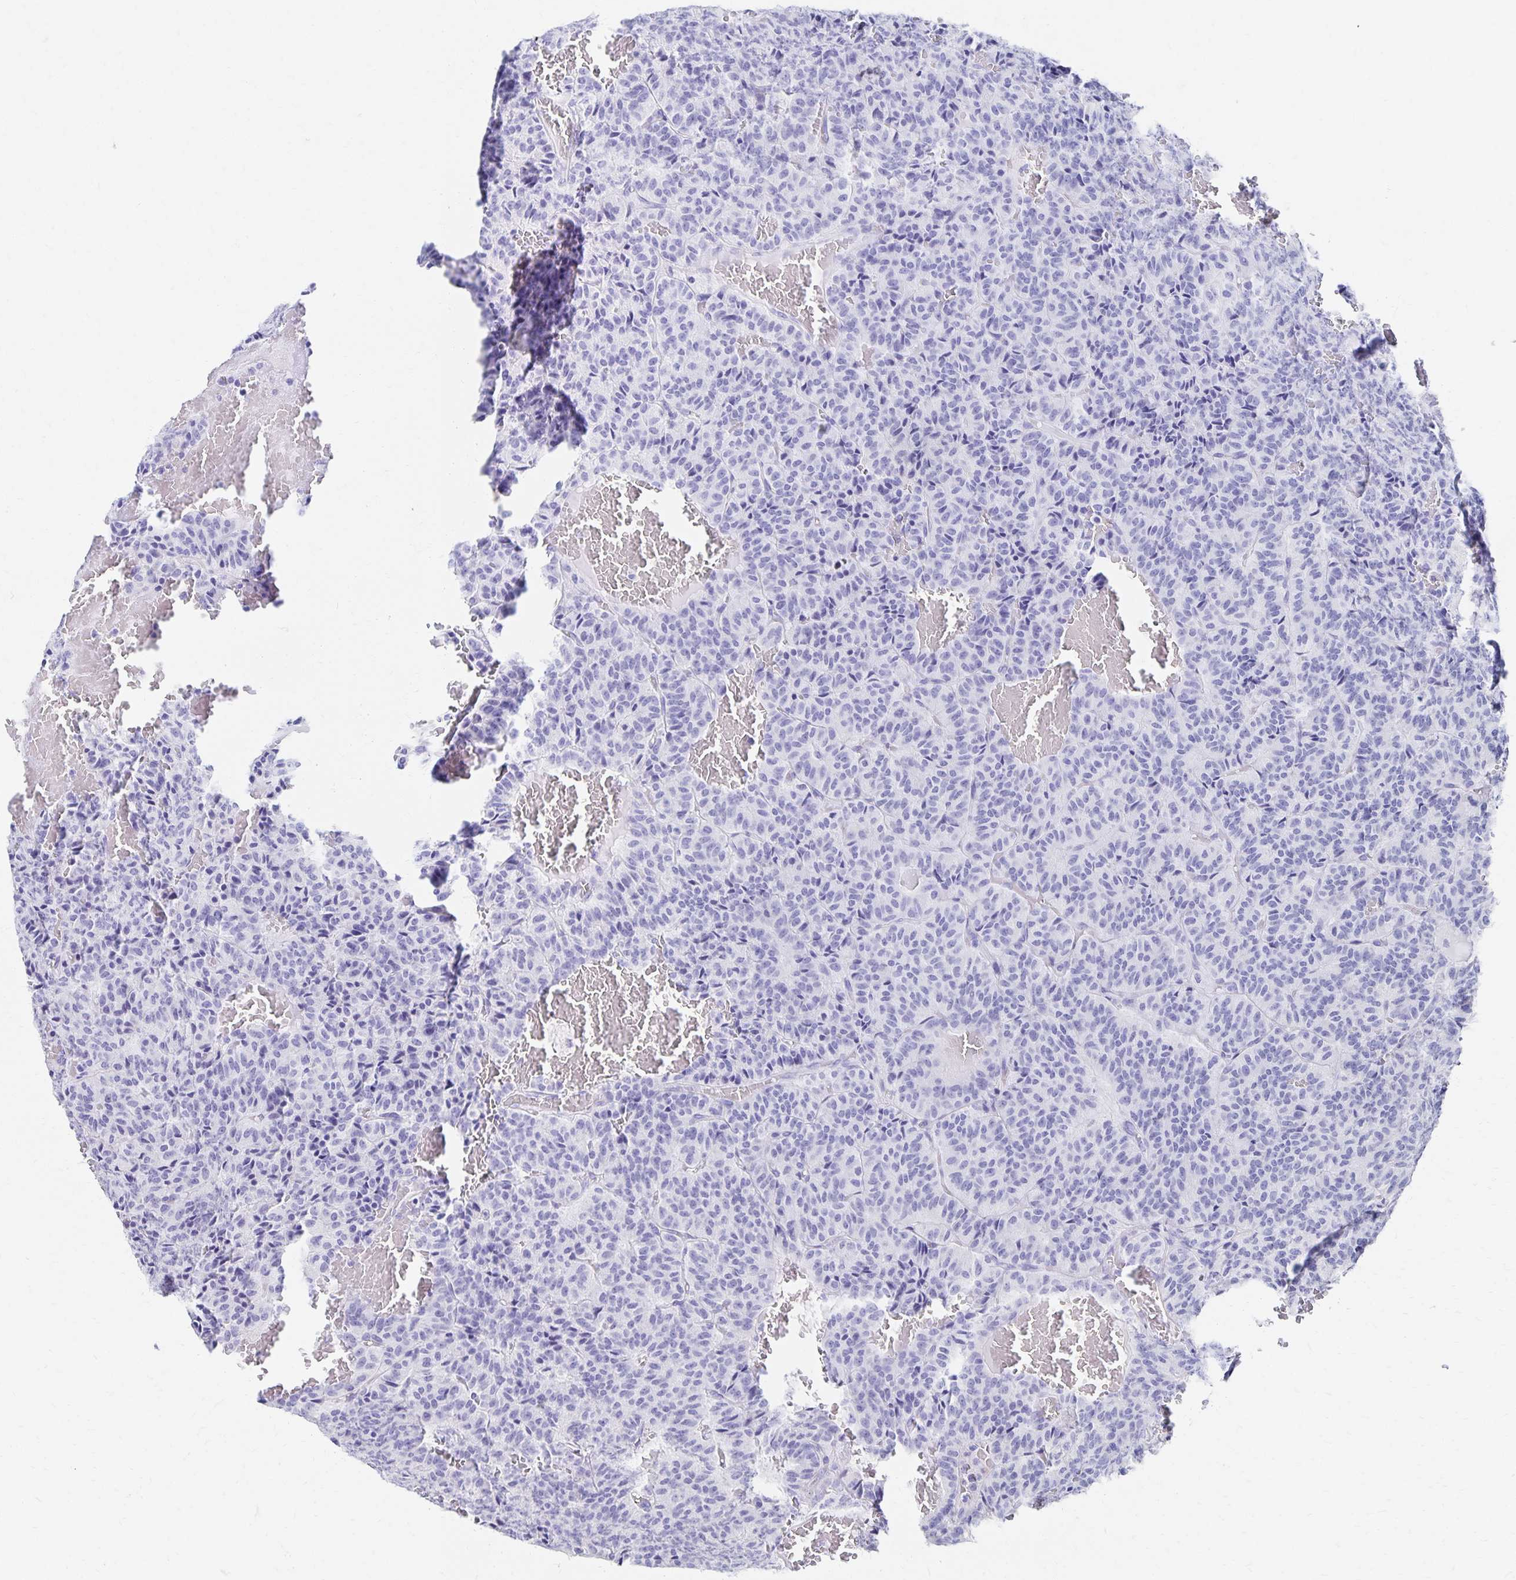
{"staining": {"intensity": "negative", "quantity": "none", "location": "none"}, "tissue": "carcinoid", "cell_type": "Tumor cells", "image_type": "cancer", "snomed": [{"axis": "morphology", "description": "Carcinoid, malignant, NOS"}, {"axis": "topography", "description": "Lung"}], "caption": "Tumor cells show no significant protein positivity in carcinoid (malignant). (Immunohistochemistry, brightfield microscopy, high magnification).", "gene": "DYNLT4", "patient": {"sex": "male", "age": 70}}